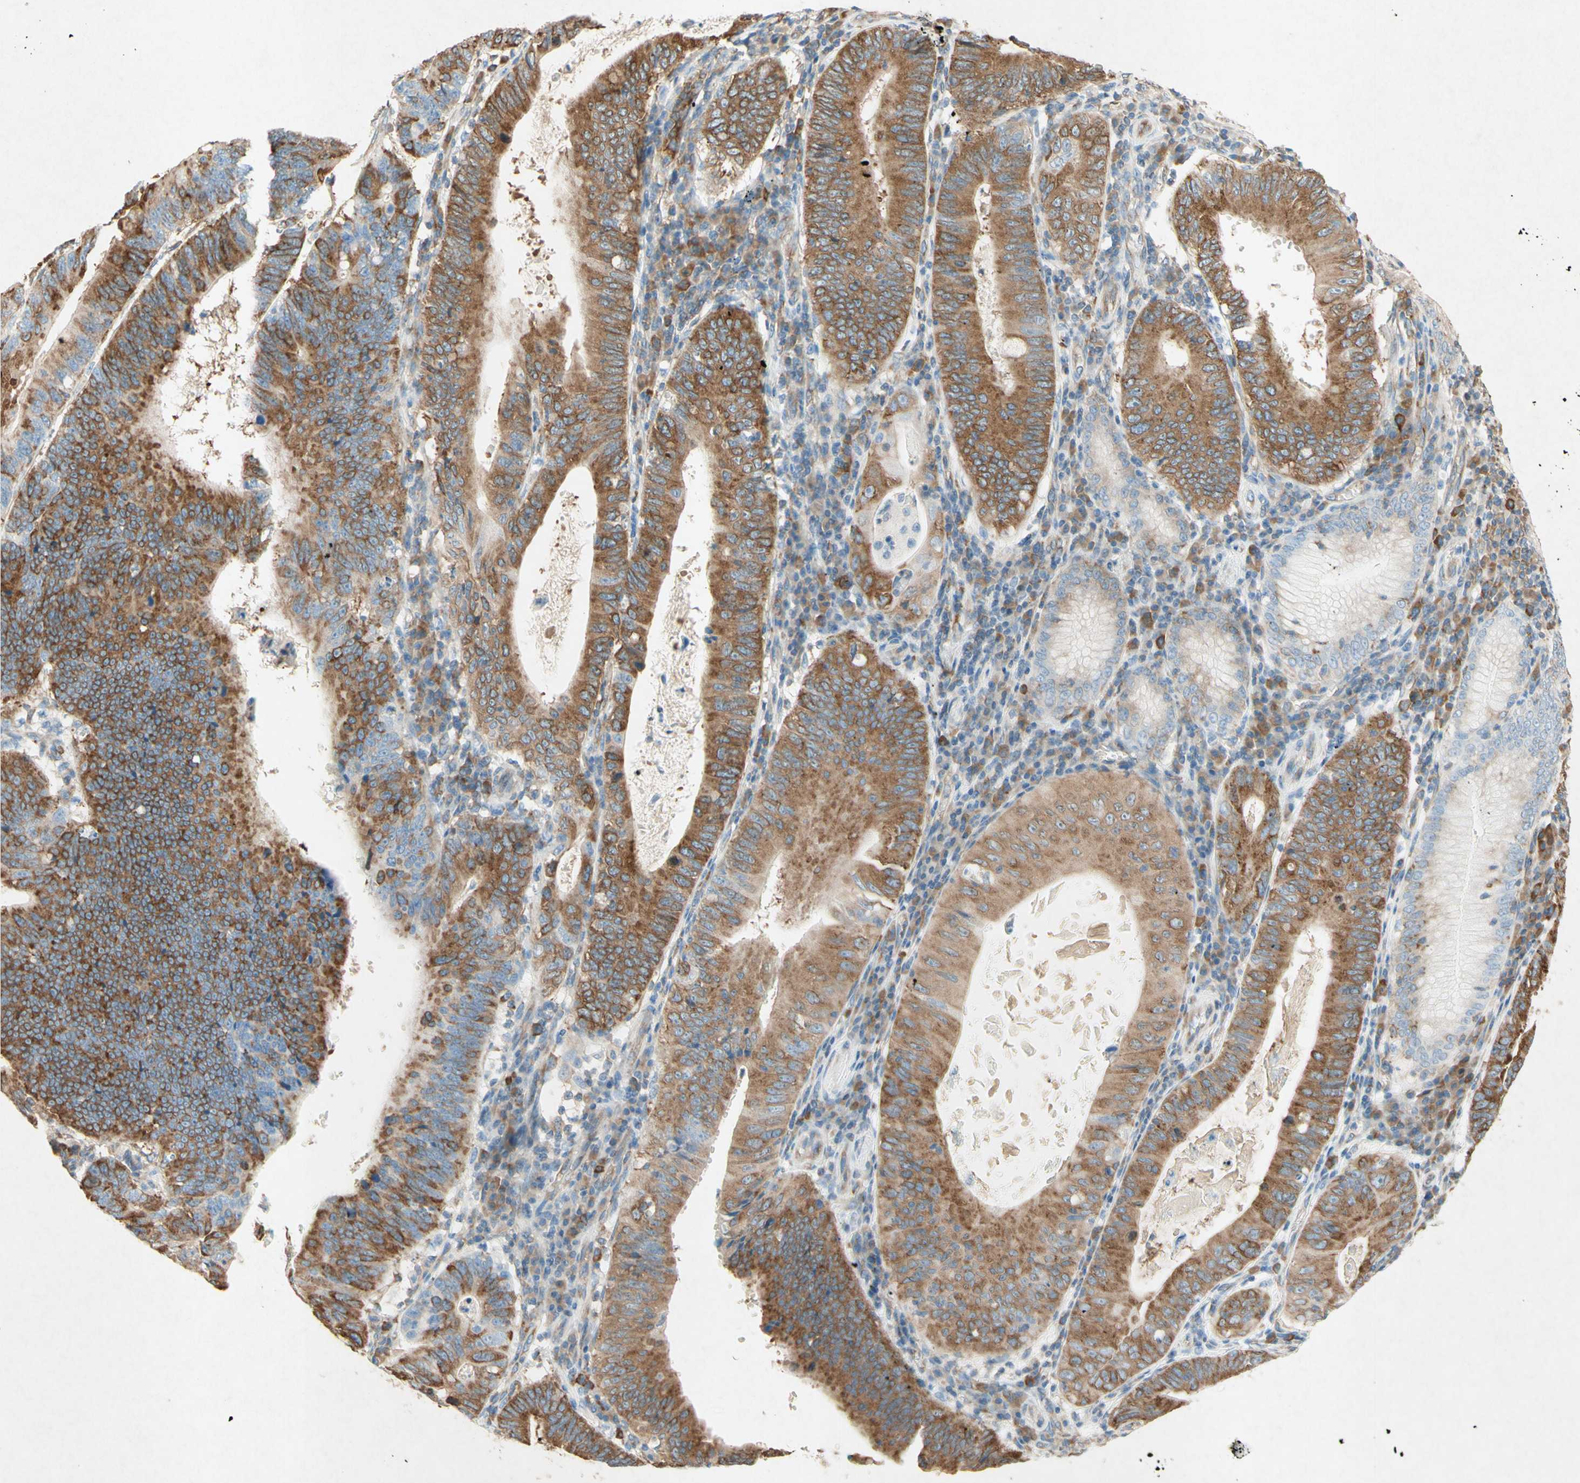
{"staining": {"intensity": "moderate", "quantity": ">75%", "location": "cytoplasmic/membranous"}, "tissue": "stomach cancer", "cell_type": "Tumor cells", "image_type": "cancer", "snomed": [{"axis": "morphology", "description": "Adenocarcinoma, NOS"}, {"axis": "topography", "description": "Stomach"}], "caption": "Immunohistochemistry of human stomach cancer (adenocarcinoma) reveals medium levels of moderate cytoplasmic/membranous positivity in approximately >75% of tumor cells.", "gene": "PABPC1", "patient": {"sex": "male", "age": 59}}